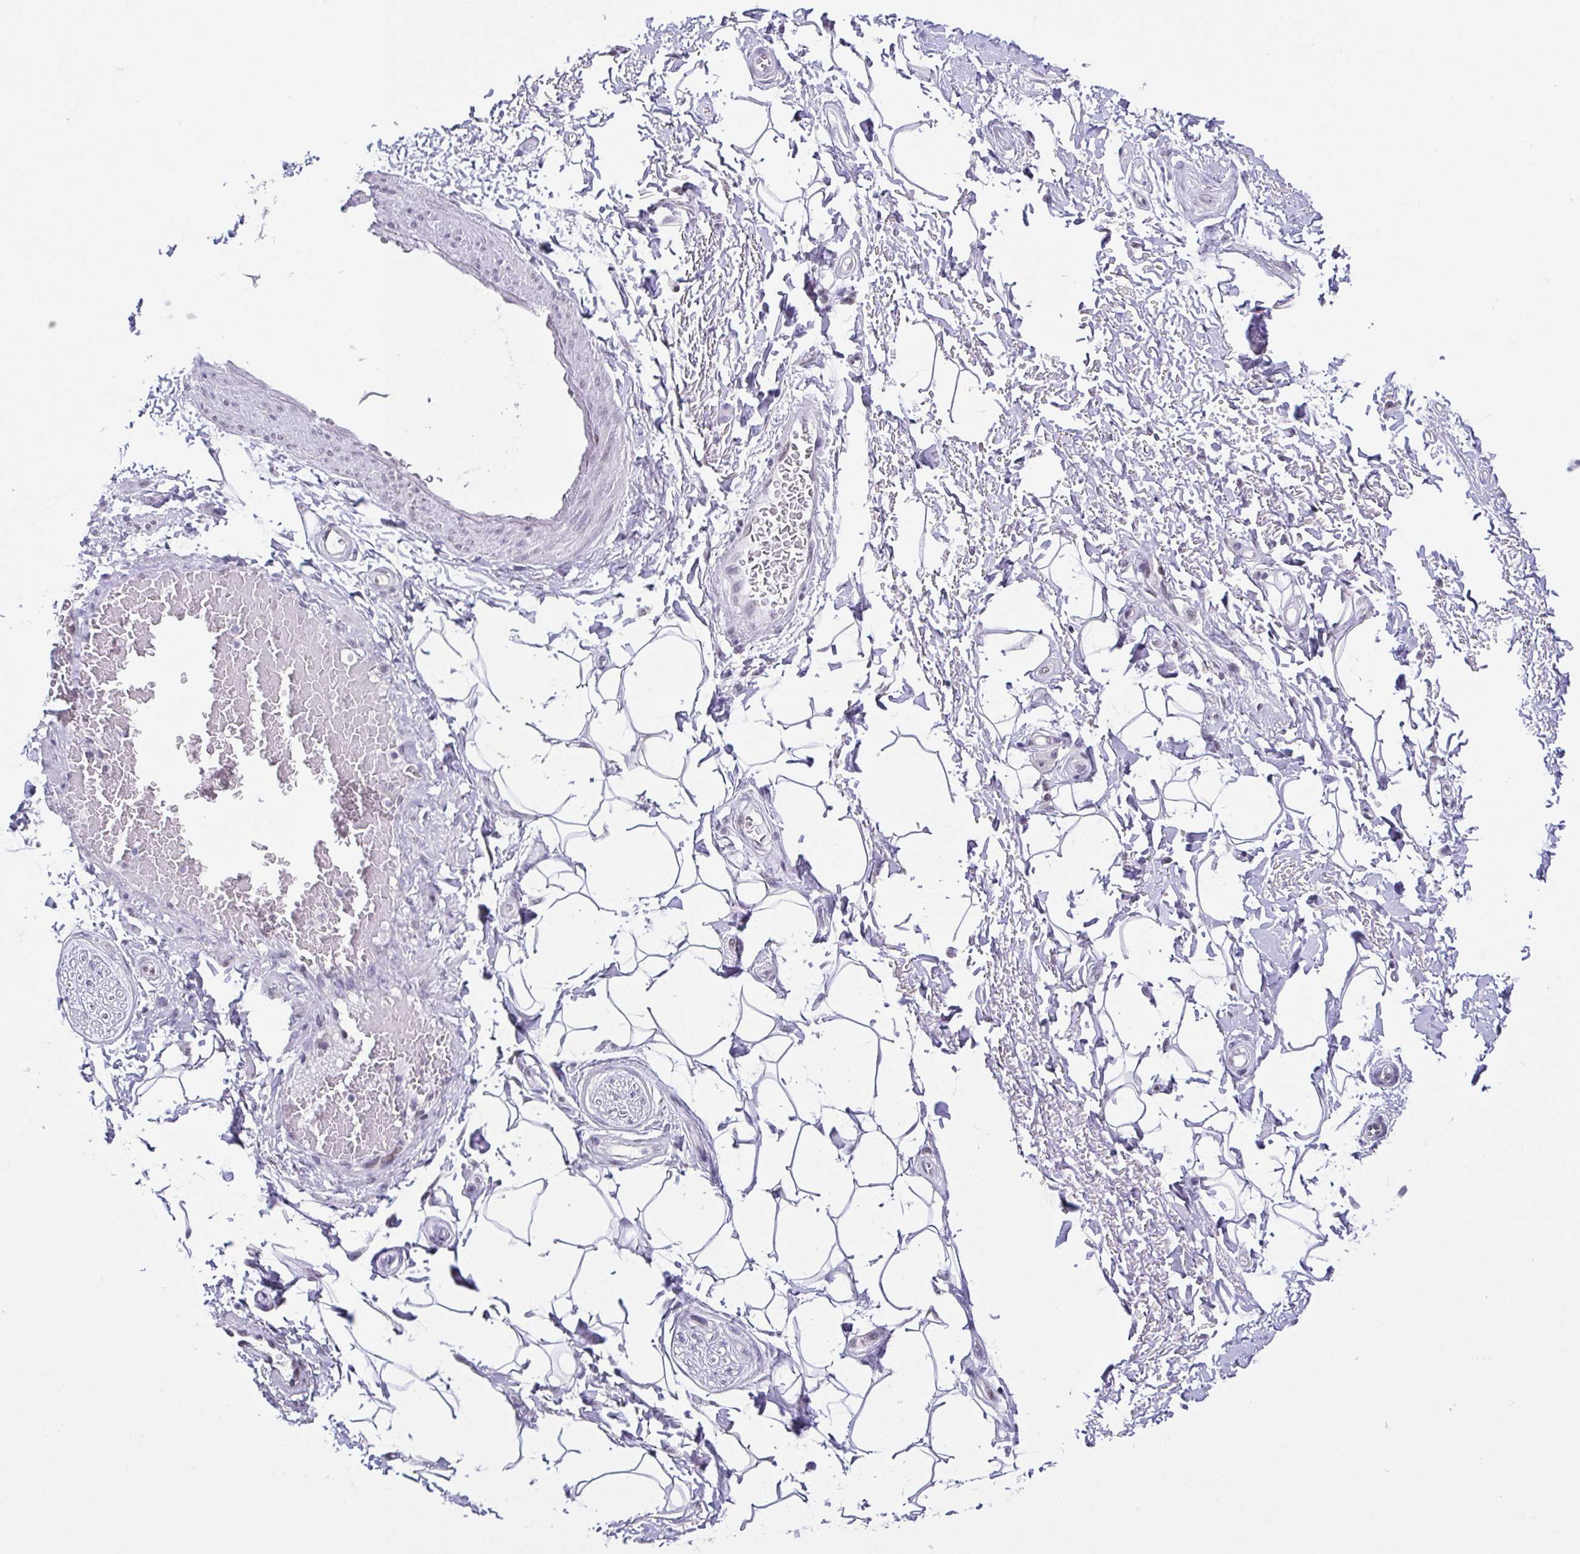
{"staining": {"intensity": "negative", "quantity": "none", "location": "none"}, "tissue": "adipose tissue", "cell_type": "Adipocytes", "image_type": "normal", "snomed": [{"axis": "morphology", "description": "Normal tissue, NOS"}, {"axis": "topography", "description": "Peripheral nerve tissue"}], "caption": "DAB immunohistochemical staining of normal human adipose tissue reveals no significant expression in adipocytes. Nuclei are stained in blue.", "gene": "RBM3", "patient": {"sex": "male", "age": 51}}